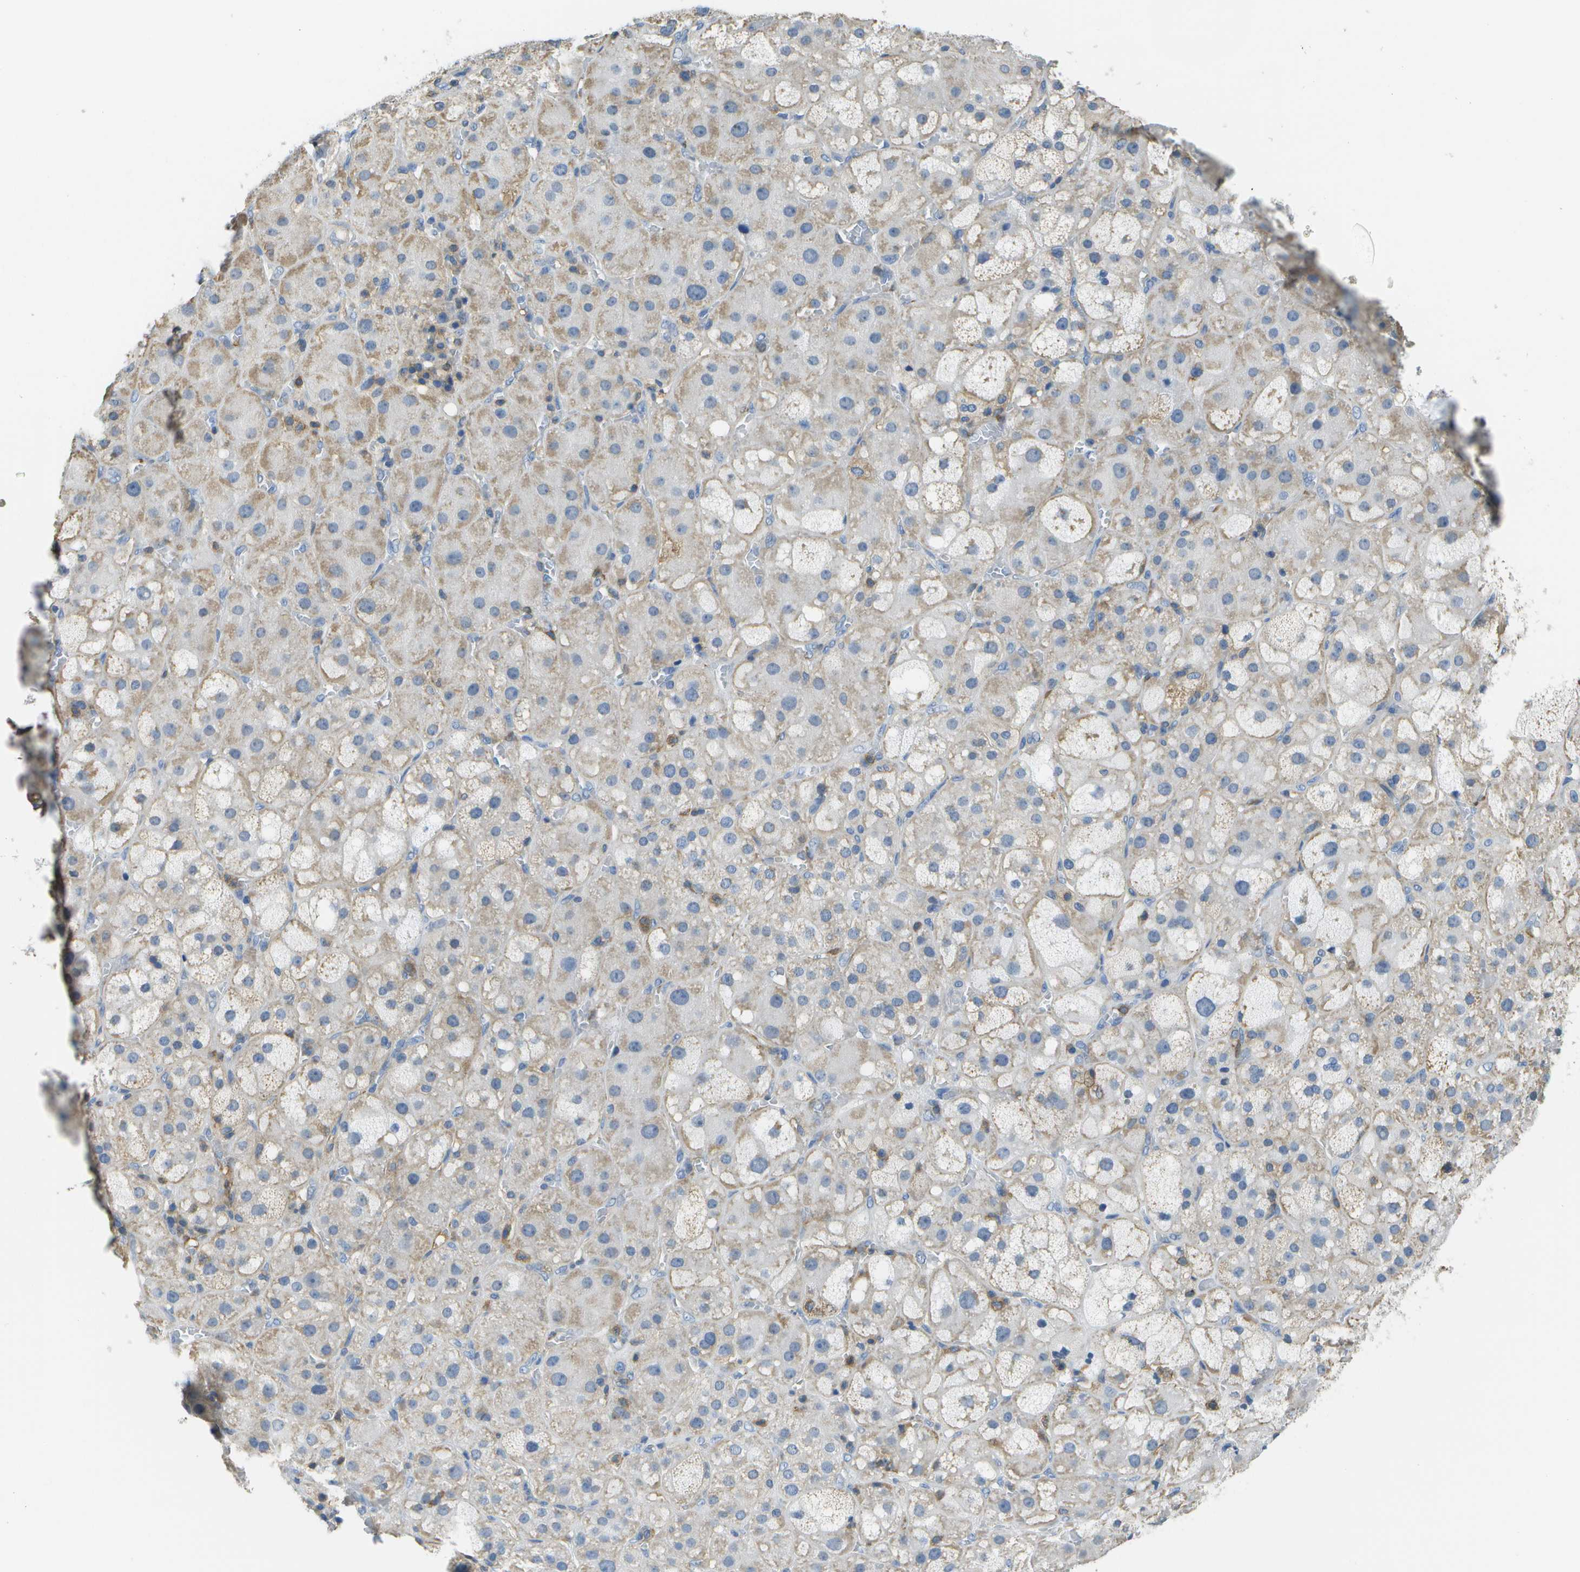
{"staining": {"intensity": "negative", "quantity": "none", "location": "none"}, "tissue": "adrenal gland", "cell_type": "Glandular cells", "image_type": "normal", "snomed": [{"axis": "morphology", "description": "Normal tissue, NOS"}, {"axis": "topography", "description": "Adrenal gland"}], "caption": "High power microscopy photomicrograph of an immunohistochemistry micrograph of unremarkable adrenal gland, revealing no significant expression in glandular cells.", "gene": "RCSD1", "patient": {"sex": "female", "age": 47}}